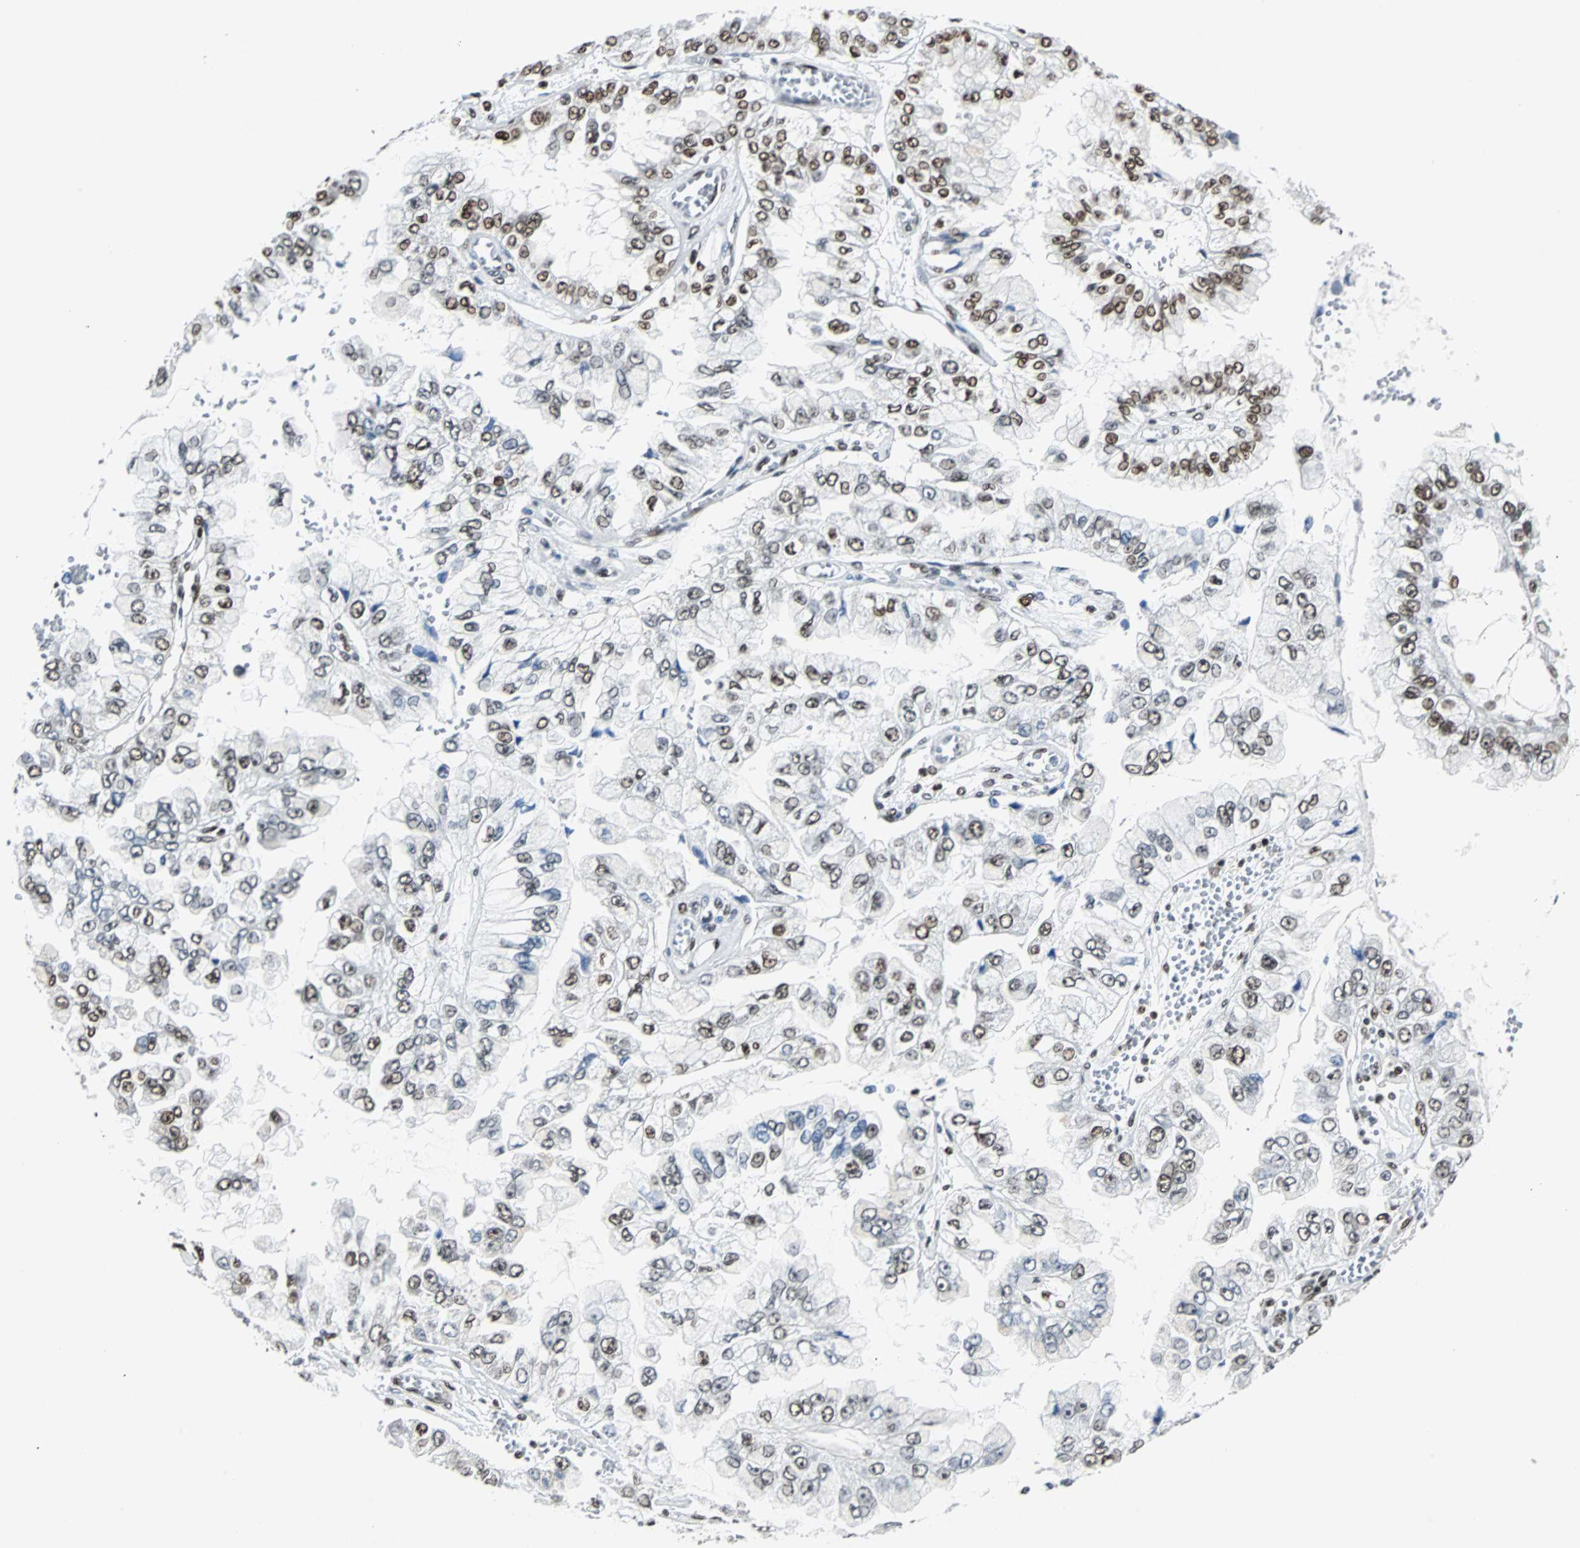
{"staining": {"intensity": "moderate", "quantity": "25%-75%", "location": "nuclear"}, "tissue": "liver cancer", "cell_type": "Tumor cells", "image_type": "cancer", "snomed": [{"axis": "morphology", "description": "Cholangiocarcinoma"}, {"axis": "topography", "description": "Liver"}], "caption": "Immunohistochemical staining of human cholangiocarcinoma (liver) shows medium levels of moderate nuclear protein staining in approximately 25%-75% of tumor cells. The staining is performed using DAB (3,3'-diaminobenzidine) brown chromogen to label protein expression. The nuclei are counter-stained blue using hematoxylin.", "gene": "XRCC4", "patient": {"sex": "female", "age": 79}}